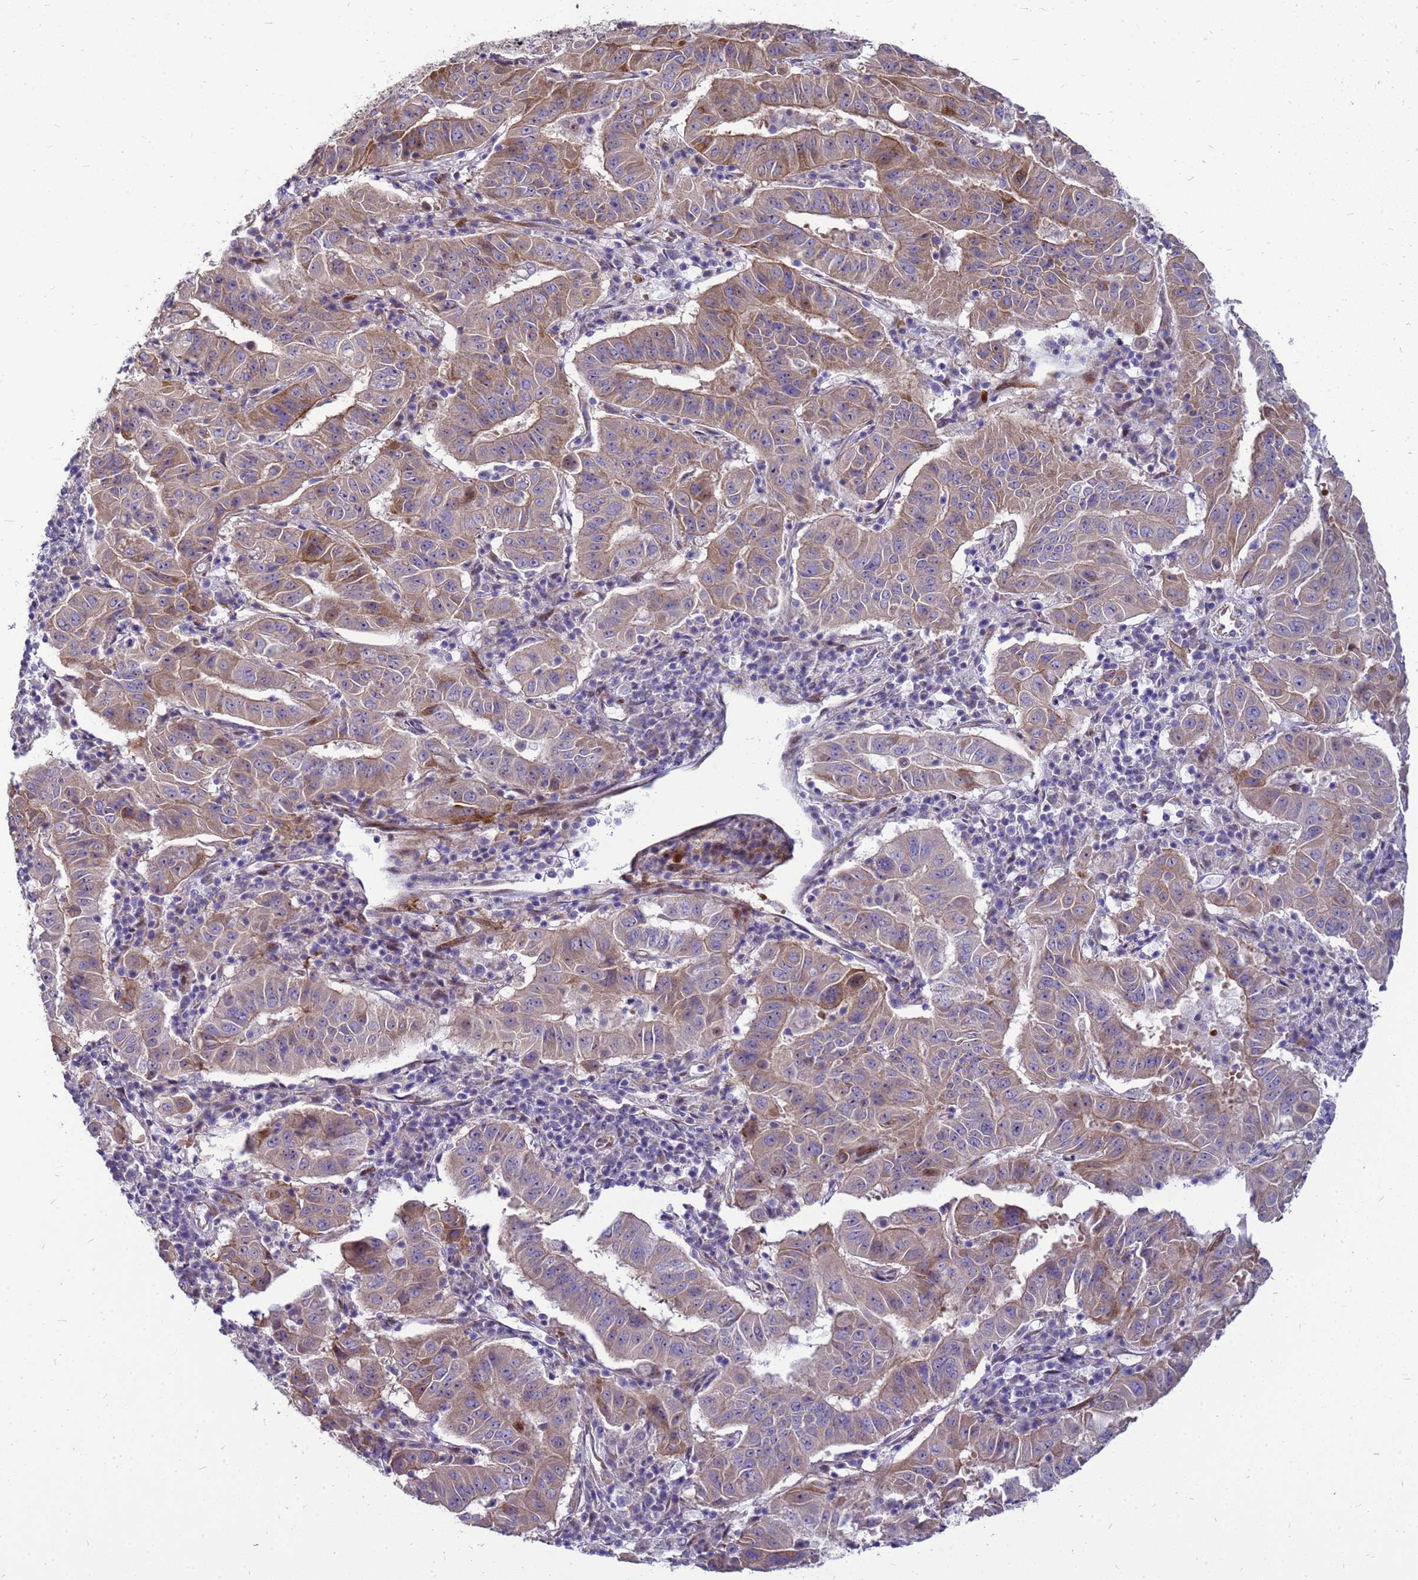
{"staining": {"intensity": "weak", "quantity": ">75%", "location": "cytoplasmic/membranous"}, "tissue": "pancreatic cancer", "cell_type": "Tumor cells", "image_type": "cancer", "snomed": [{"axis": "morphology", "description": "Adenocarcinoma, NOS"}, {"axis": "topography", "description": "Pancreas"}], "caption": "Pancreatic cancer (adenocarcinoma) stained with DAB IHC displays low levels of weak cytoplasmic/membranous positivity in approximately >75% of tumor cells.", "gene": "RSPO1", "patient": {"sex": "male", "age": 63}}